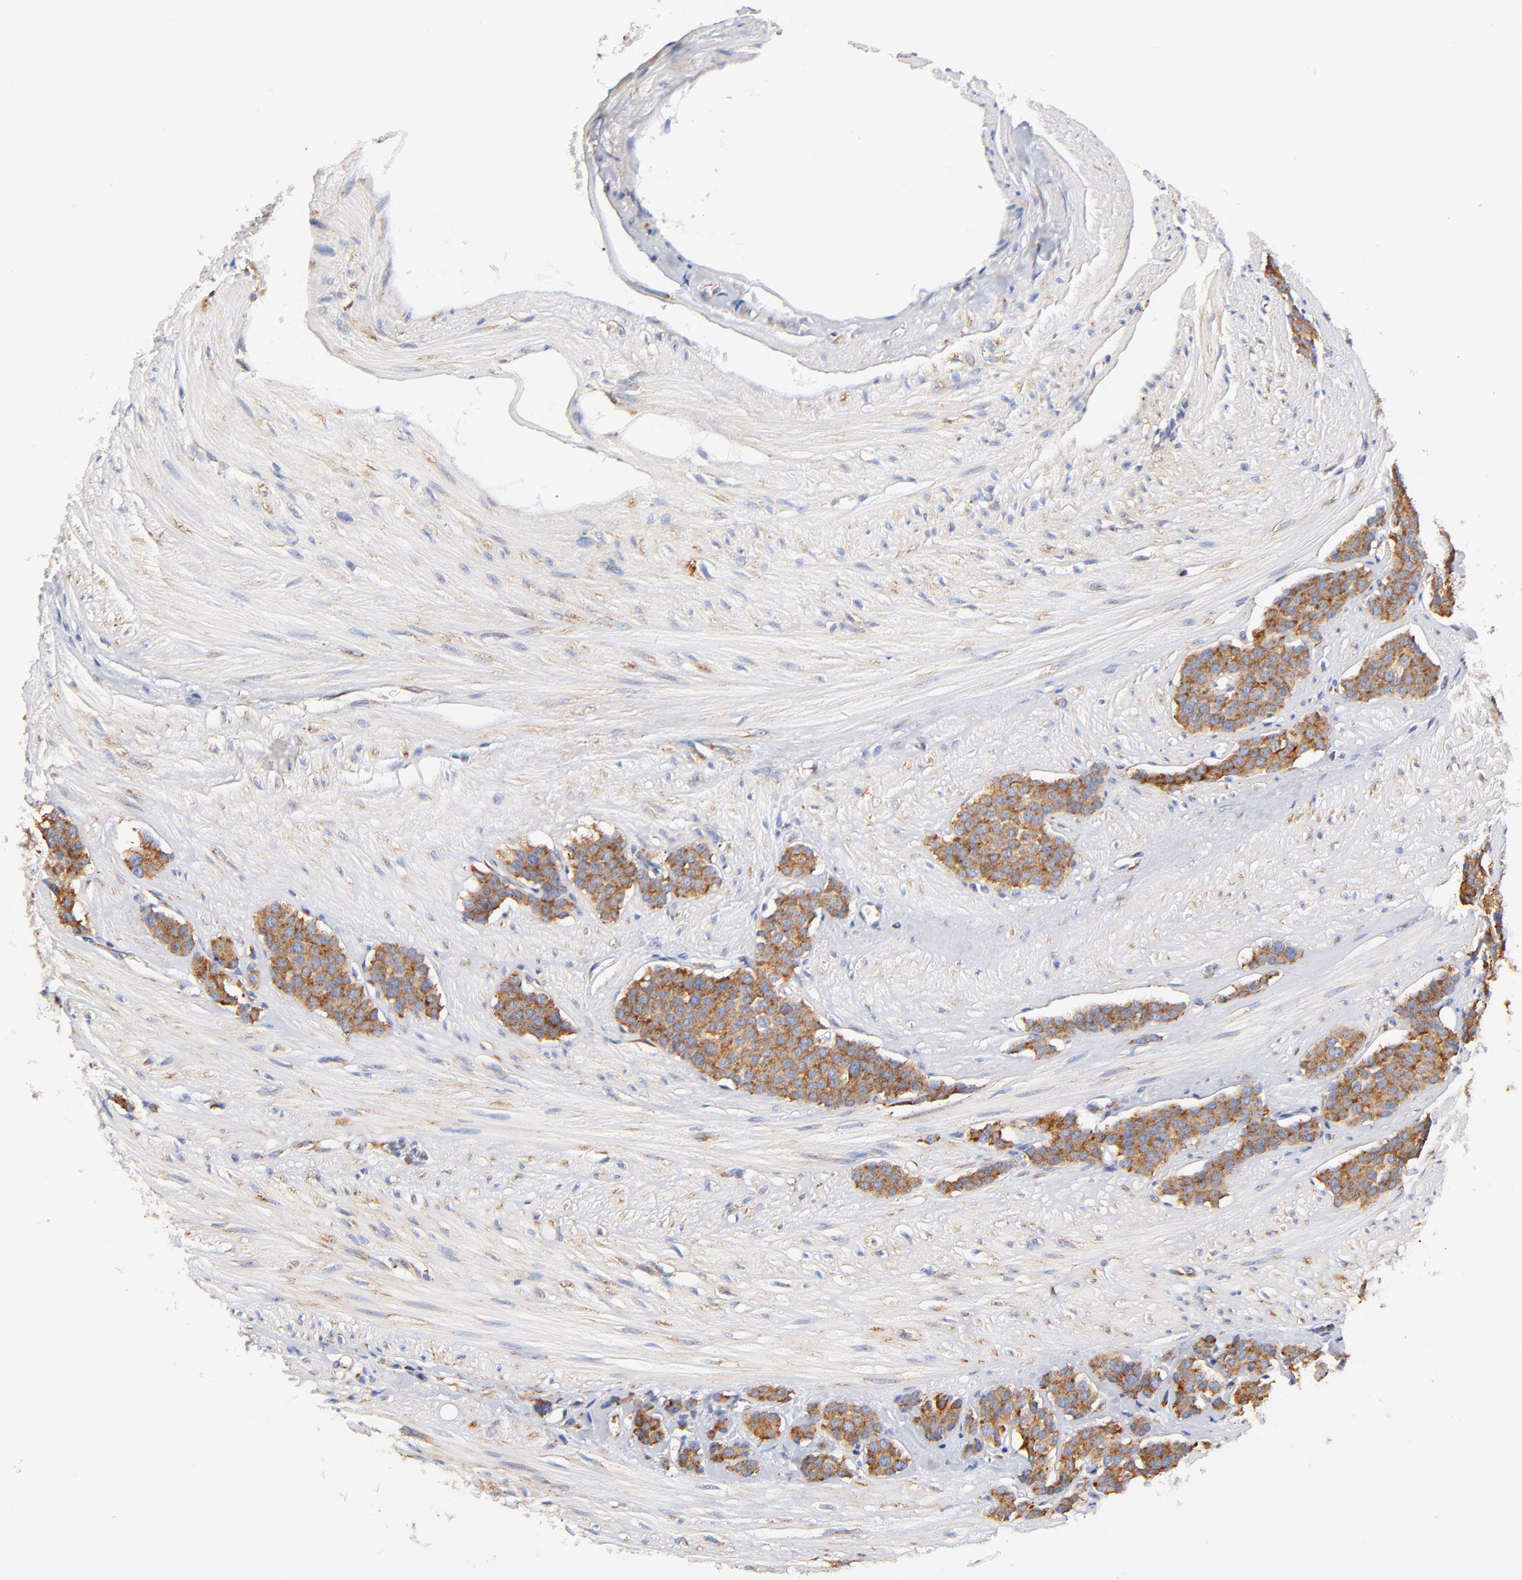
{"staining": {"intensity": "moderate", "quantity": ">75%", "location": "cytoplasmic/membranous"}, "tissue": "carcinoid", "cell_type": "Tumor cells", "image_type": "cancer", "snomed": [{"axis": "morphology", "description": "Carcinoid, malignant, NOS"}, {"axis": "topography", "description": "Small intestine"}], "caption": "Immunohistochemical staining of human carcinoid (malignant) exhibits medium levels of moderate cytoplasmic/membranous staining in about >75% of tumor cells.", "gene": "RPL27", "patient": {"sex": "male", "age": 60}}